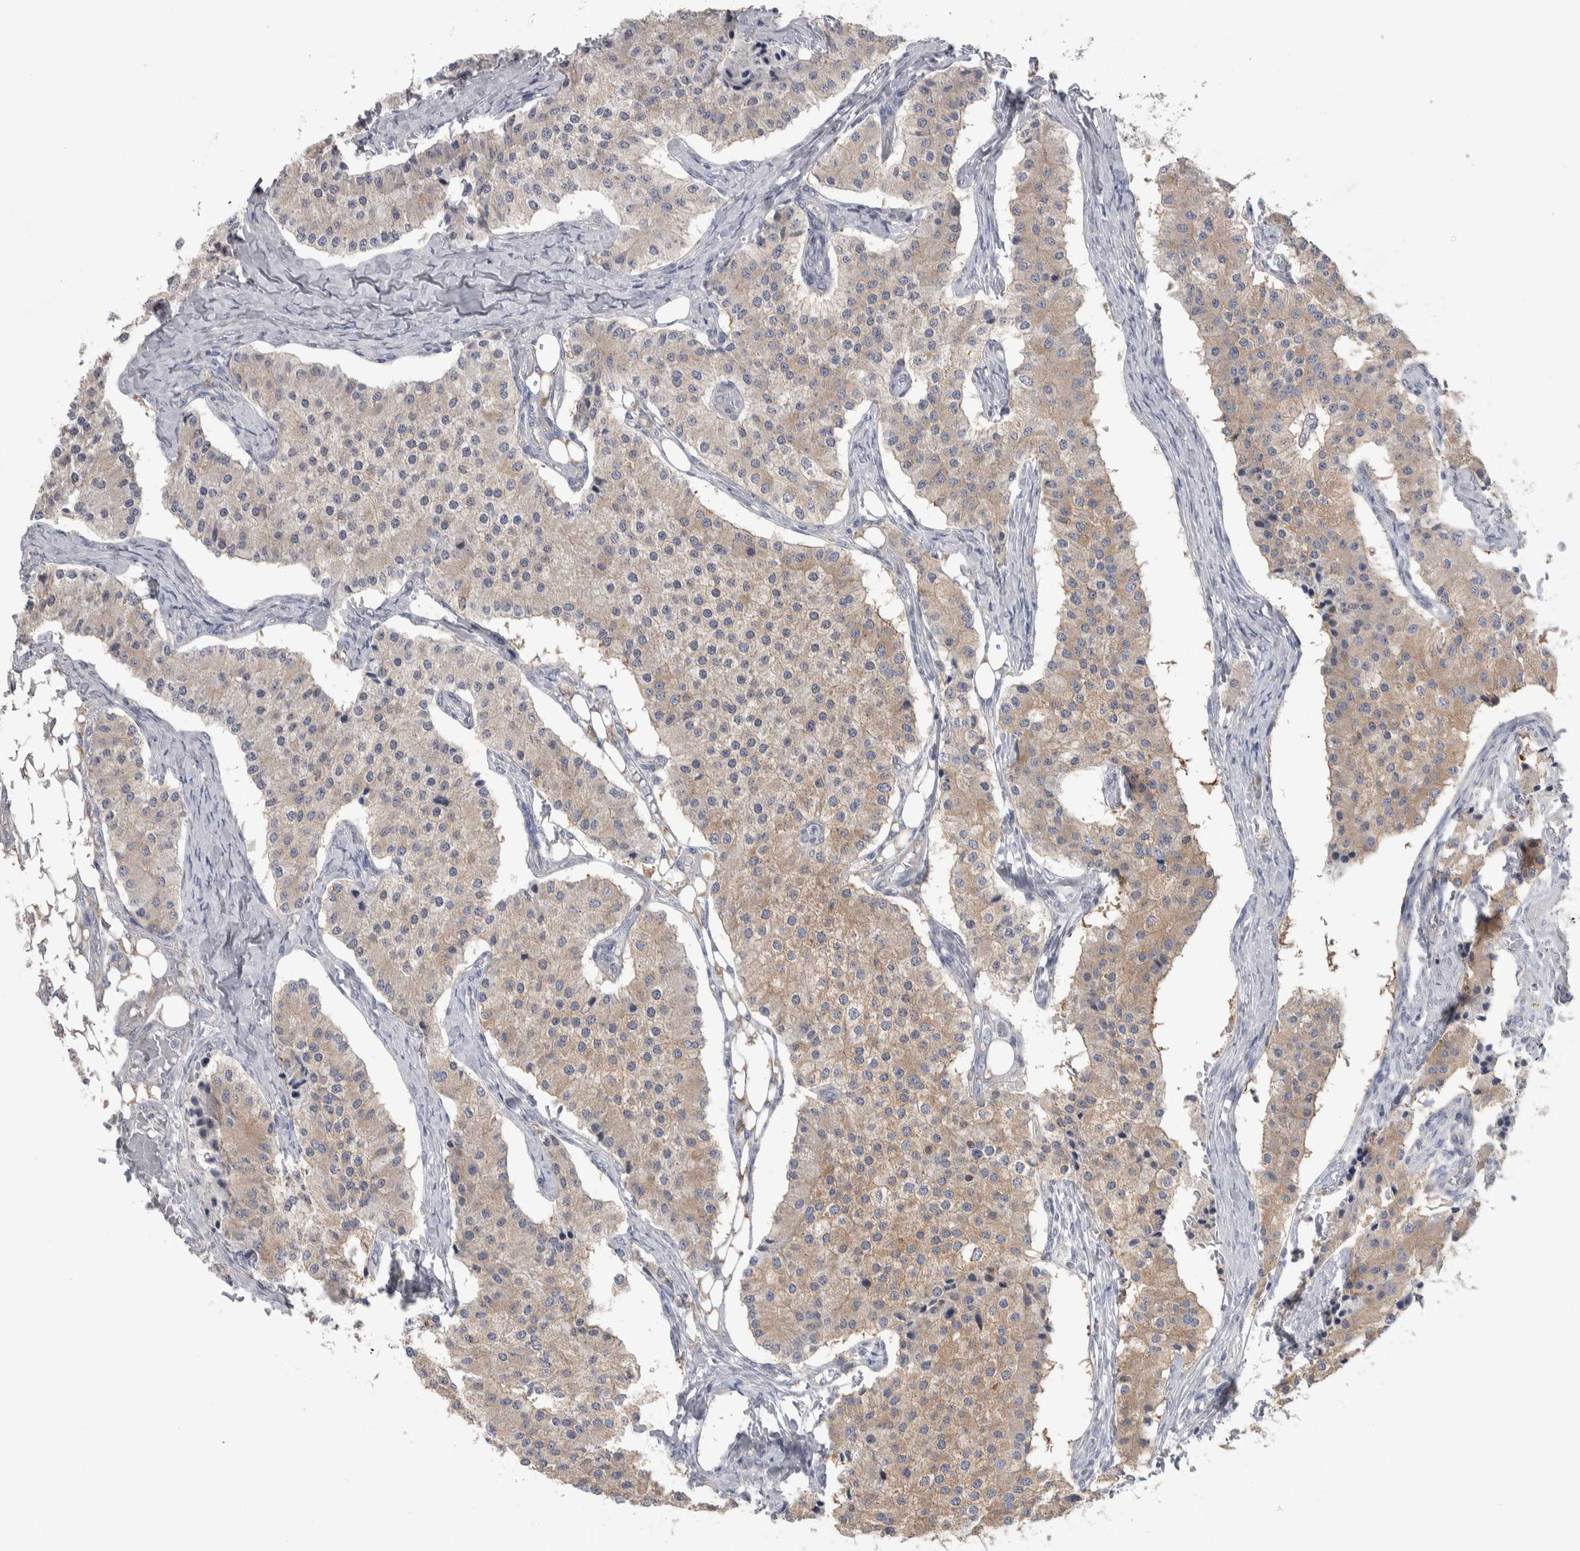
{"staining": {"intensity": "weak", "quantity": ">75%", "location": "cytoplasmic/membranous"}, "tissue": "carcinoid", "cell_type": "Tumor cells", "image_type": "cancer", "snomed": [{"axis": "morphology", "description": "Carcinoid, malignant, NOS"}, {"axis": "topography", "description": "Colon"}], "caption": "A histopathology image showing weak cytoplasmic/membranous positivity in about >75% of tumor cells in carcinoid, as visualized by brown immunohistochemical staining.", "gene": "GPHN", "patient": {"sex": "female", "age": 52}}